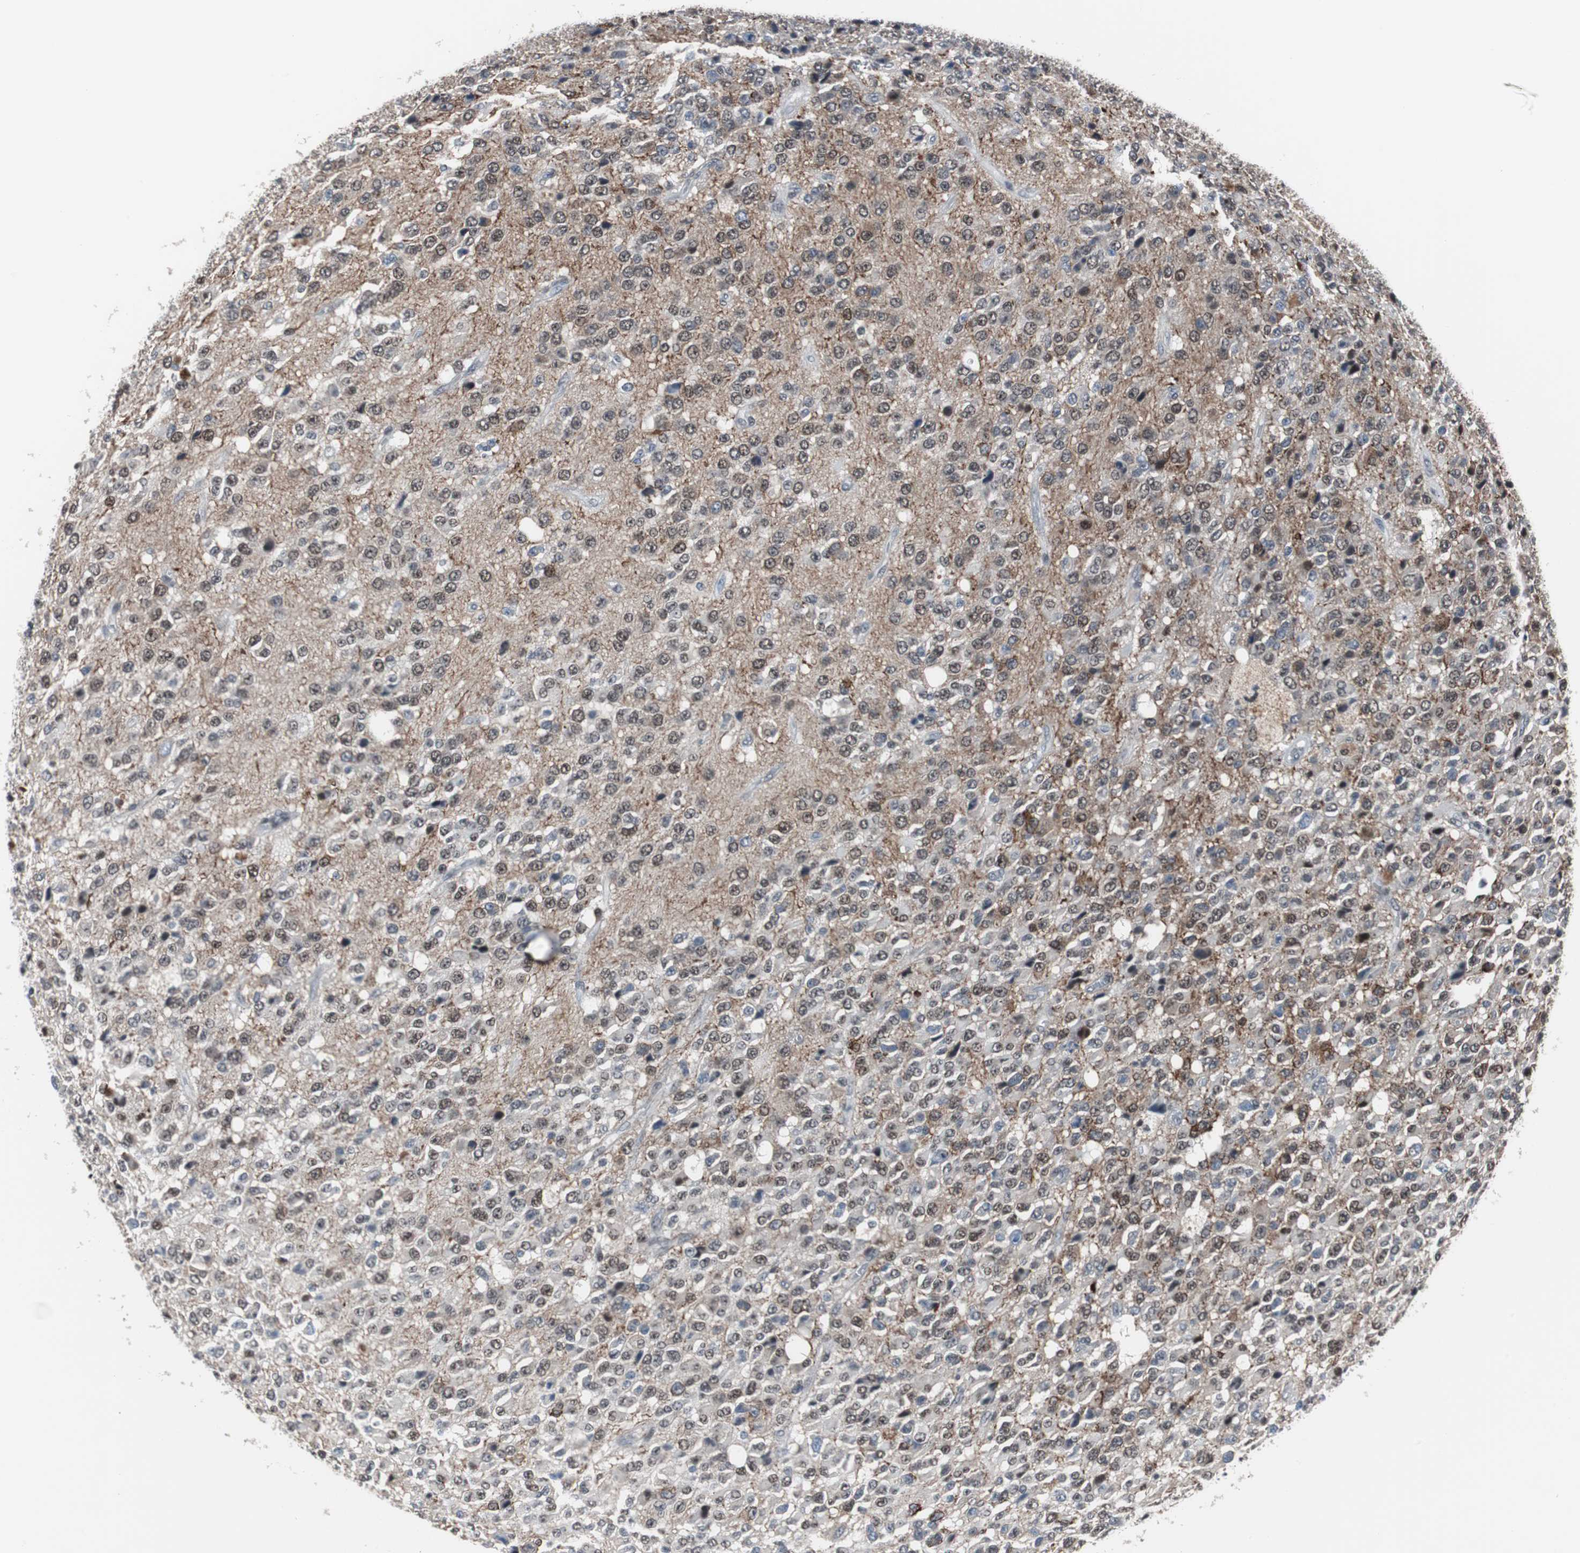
{"staining": {"intensity": "moderate", "quantity": "25%-75%", "location": "cytoplasmic/membranous,nuclear"}, "tissue": "glioma", "cell_type": "Tumor cells", "image_type": "cancer", "snomed": [{"axis": "morphology", "description": "Glioma, malignant, High grade"}, {"axis": "topography", "description": "pancreas cauda"}], "caption": "High-power microscopy captured an immunohistochemistry histopathology image of high-grade glioma (malignant), revealing moderate cytoplasmic/membranous and nuclear staining in approximately 25%-75% of tumor cells.", "gene": "ZHX2", "patient": {"sex": "male", "age": 60}}